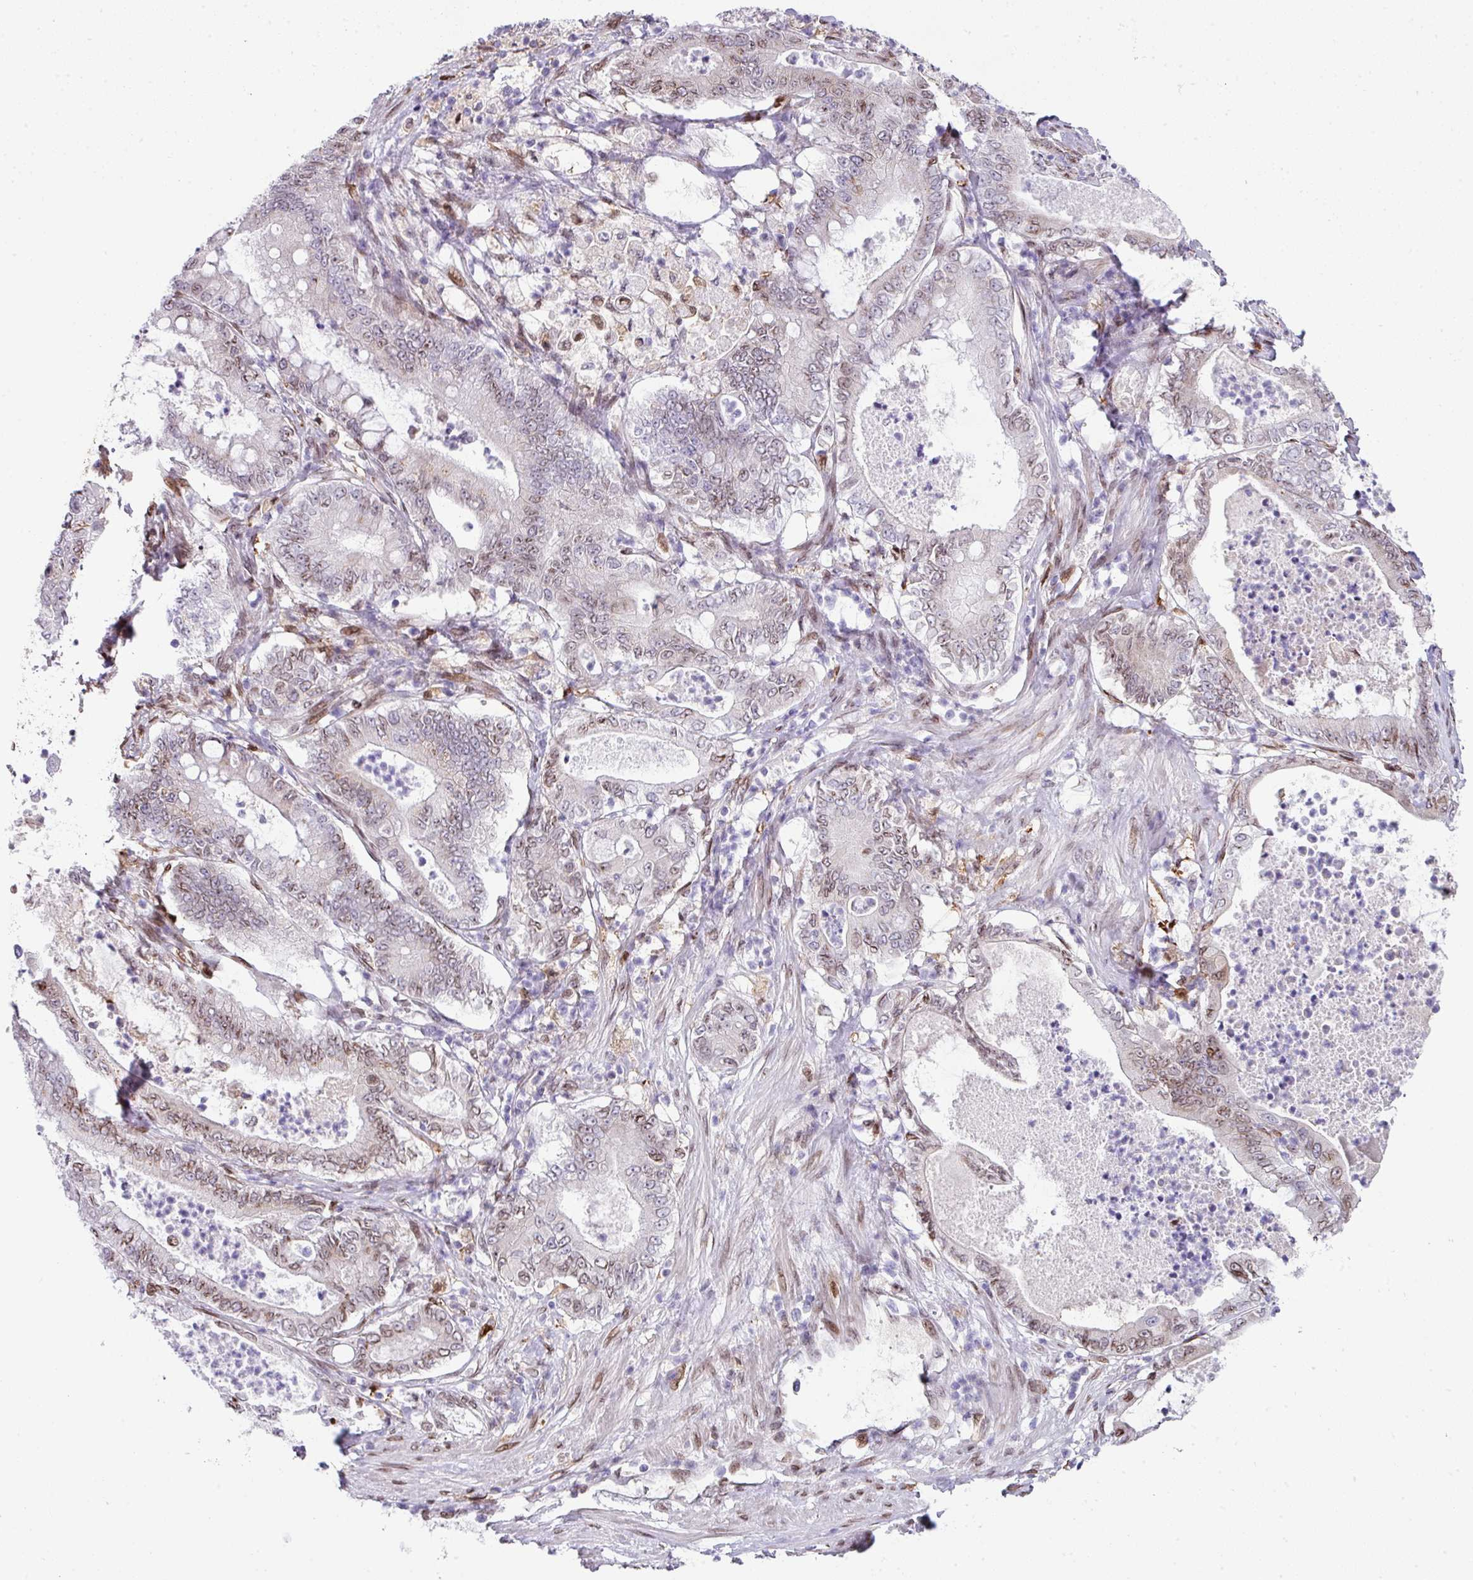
{"staining": {"intensity": "weak", "quantity": "25%-75%", "location": "nuclear"}, "tissue": "pancreatic cancer", "cell_type": "Tumor cells", "image_type": "cancer", "snomed": [{"axis": "morphology", "description": "Adenocarcinoma, NOS"}, {"axis": "topography", "description": "Pancreas"}], "caption": "Tumor cells display low levels of weak nuclear staining in approximately 25%-75% of cells in human pancreatic cancer.", "gene": "PLK1", "patient": {"sex": "male", "age": 71}}